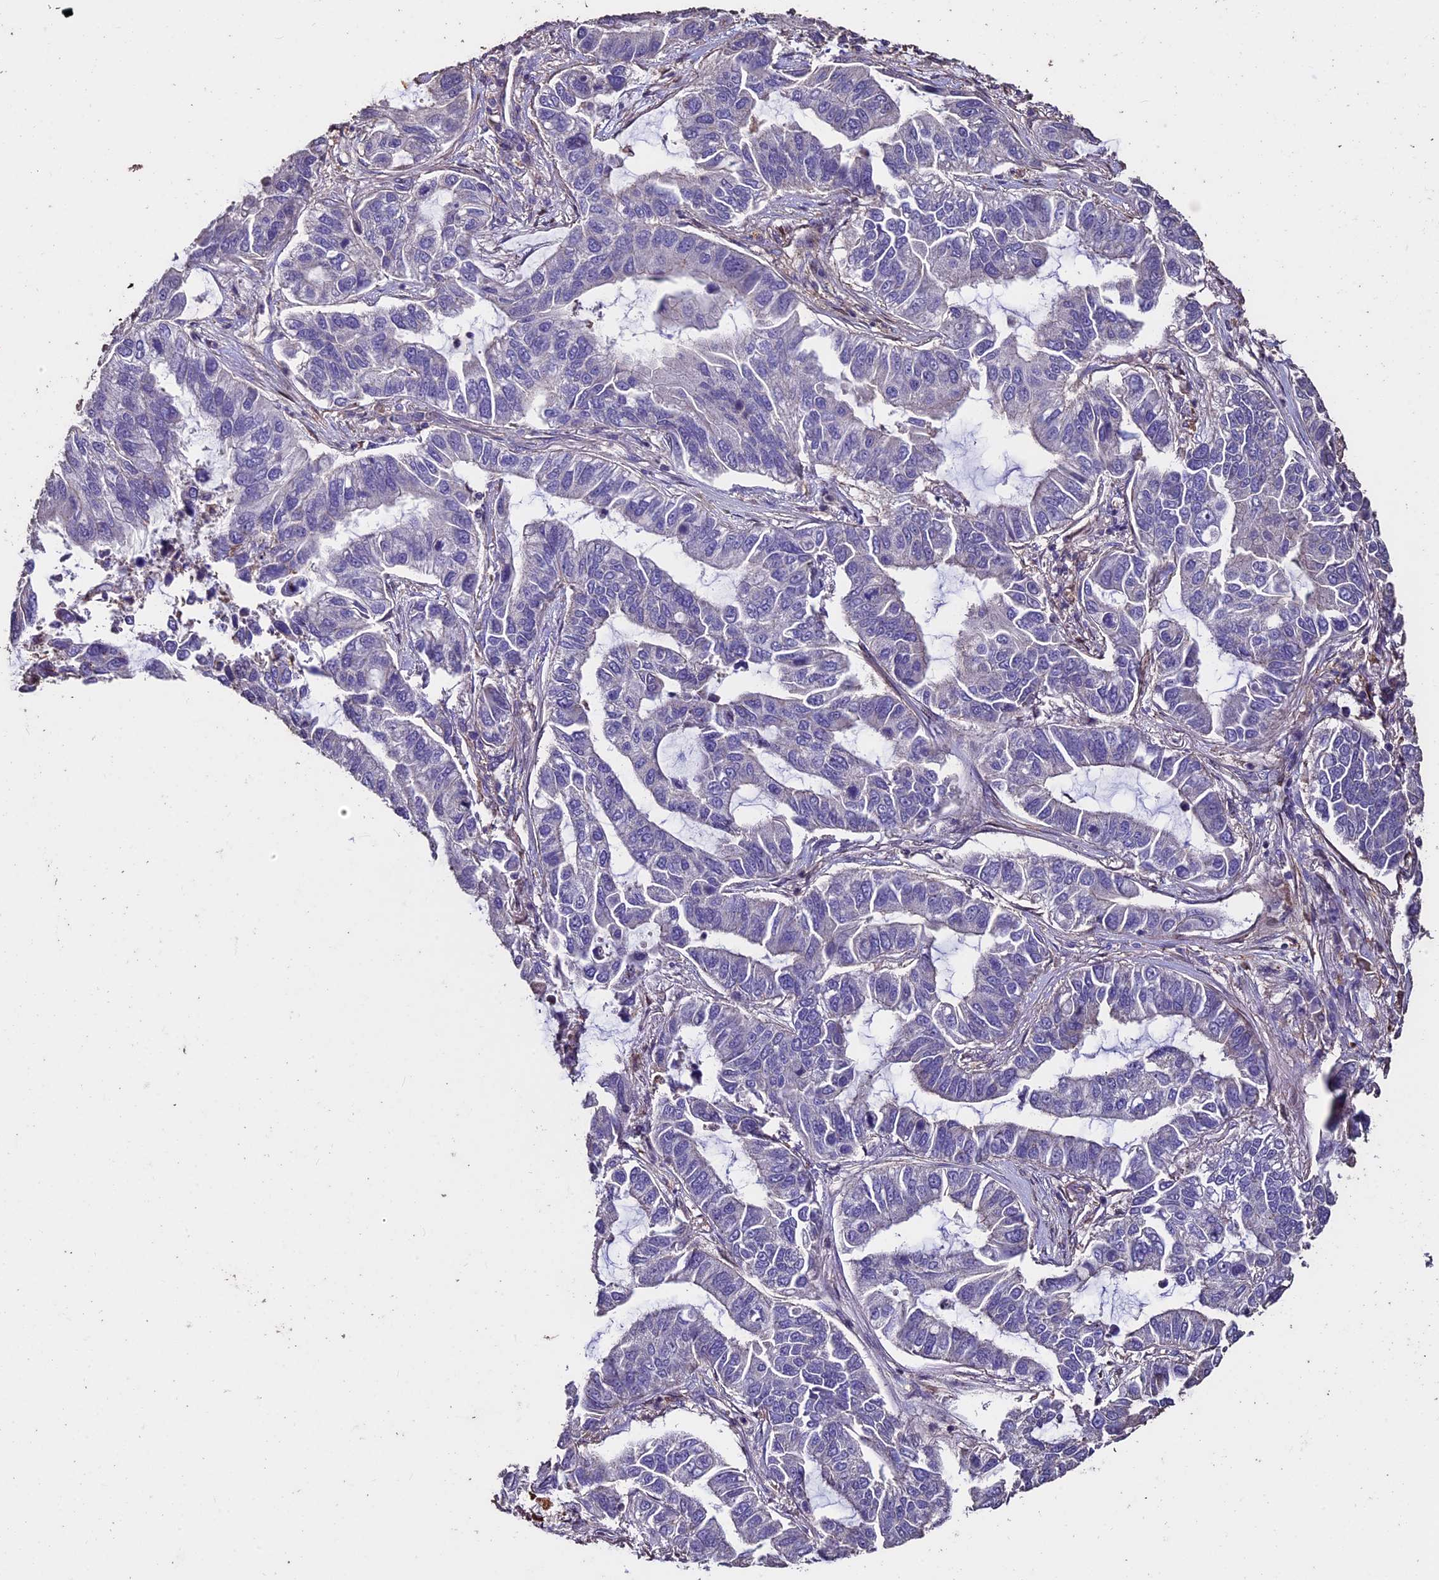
{"staining": {"intensity": "negative", "quantity": "none", "location": "none"}, "tissue": "lung cancer", "cell_type": "Tumor cells", "image_type": "cancer", "snomed": [{"axis": "morphology", "description": "Adenocarcinoma, NOS"}, {"axis": "topography", "description": "Lung"}], "caption": "Lung cancer was stained to show a protein in brown. There is no significant positivity in tumor cells. (DAB immunohistochemistry, high magnification).", "gene": "USB1", "patient": {"sex": "male", "age": 64}}